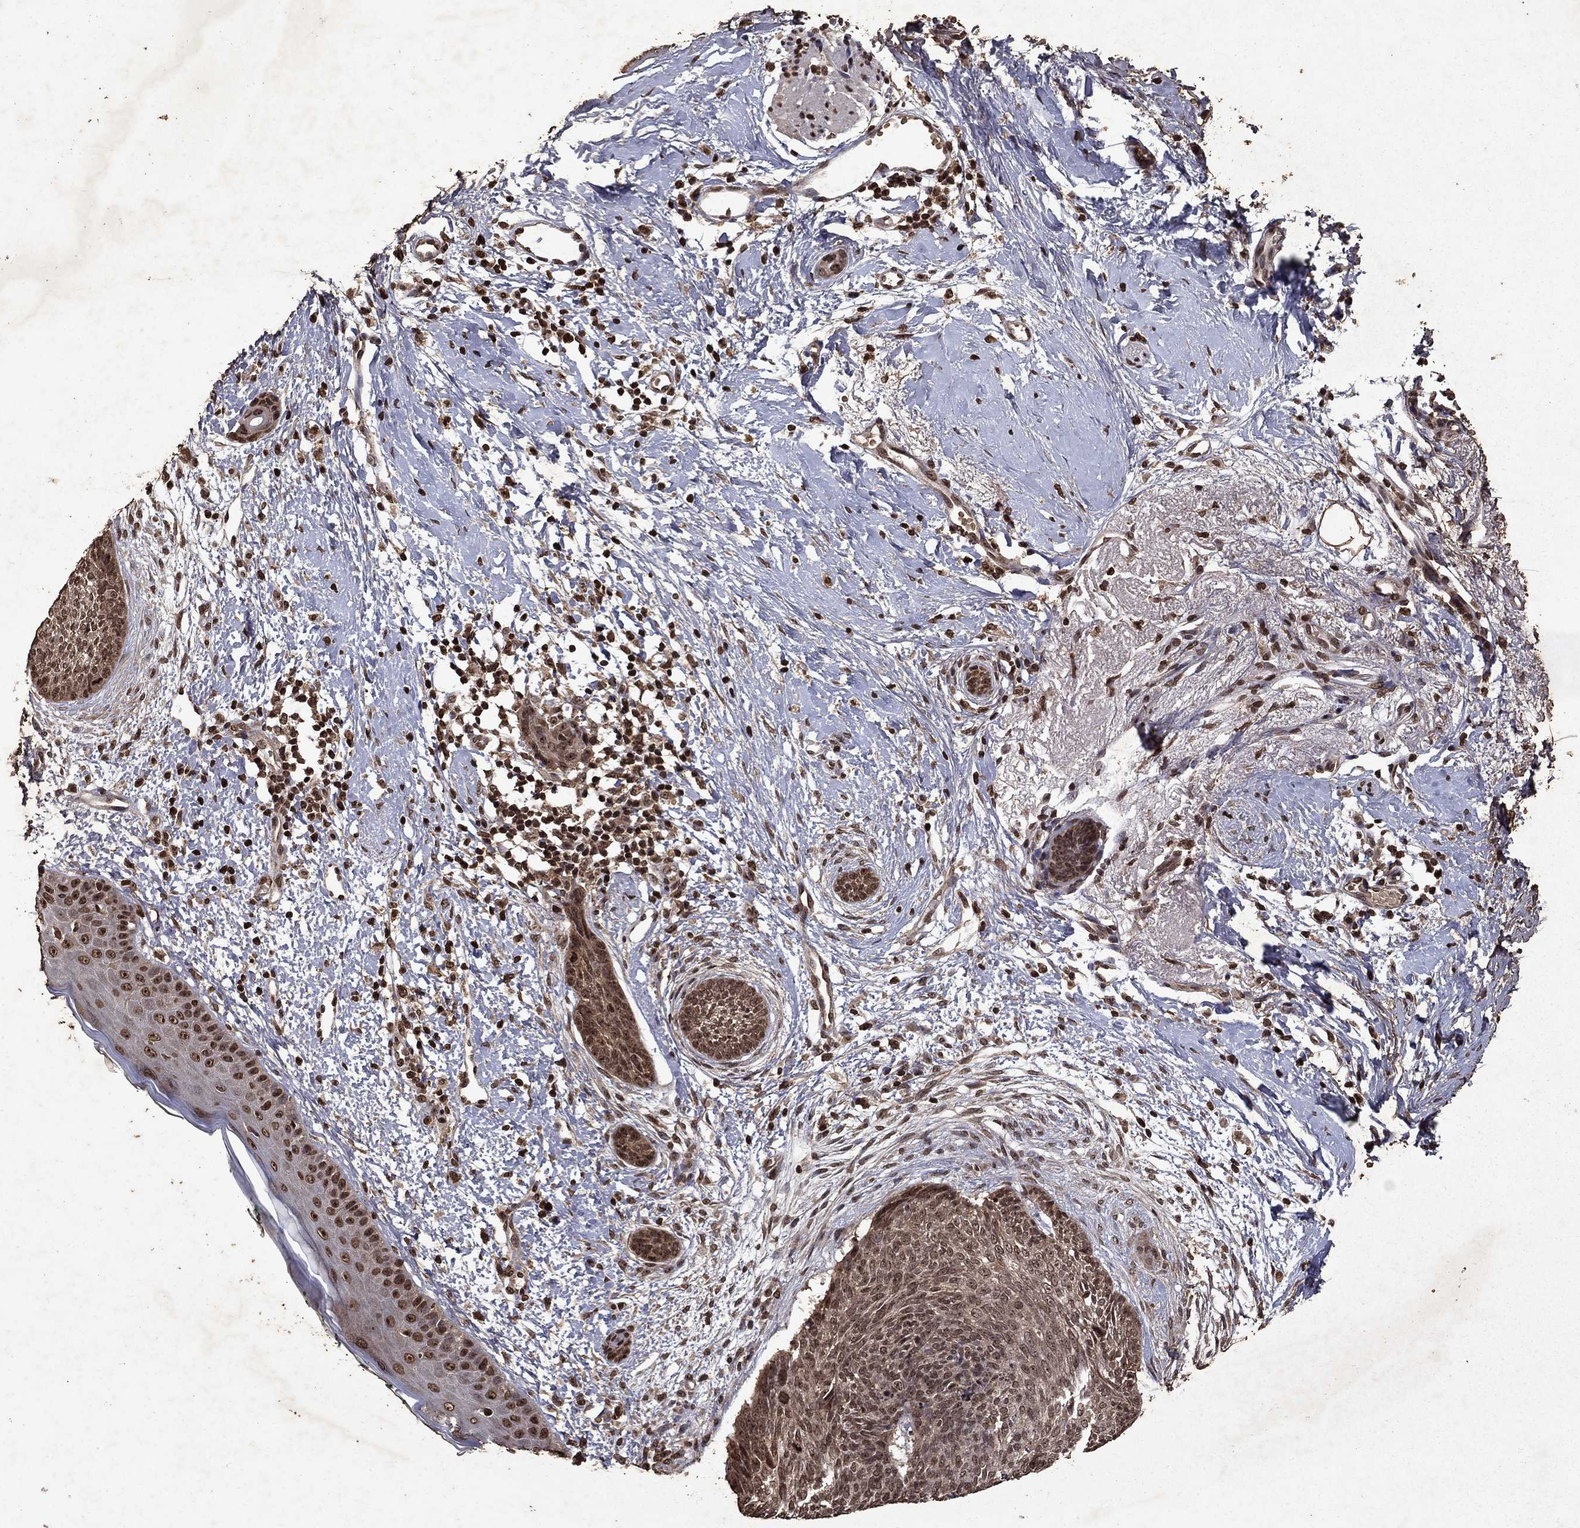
{"staining": {"intensity": "weak", "quantity": "25%-75%", "location": "nuclear"}, "tissue": "skin cancer", "cell_type": "Tumor cells", "image_type": "cancer", "snomed": [{"axis": "morphology", "description": "Basal cell carcinoma"}, {"axis": "topography", "description": "Skin"}], "caption": "DAB immunohistochemical staining of human skin cancer (basal cell carcinoma) shows weak nuclear protein positivity in approximately 25%-75% of tumor cells.", "gene": "PIN4", "patient": {"sex": "female", "age": 65}}